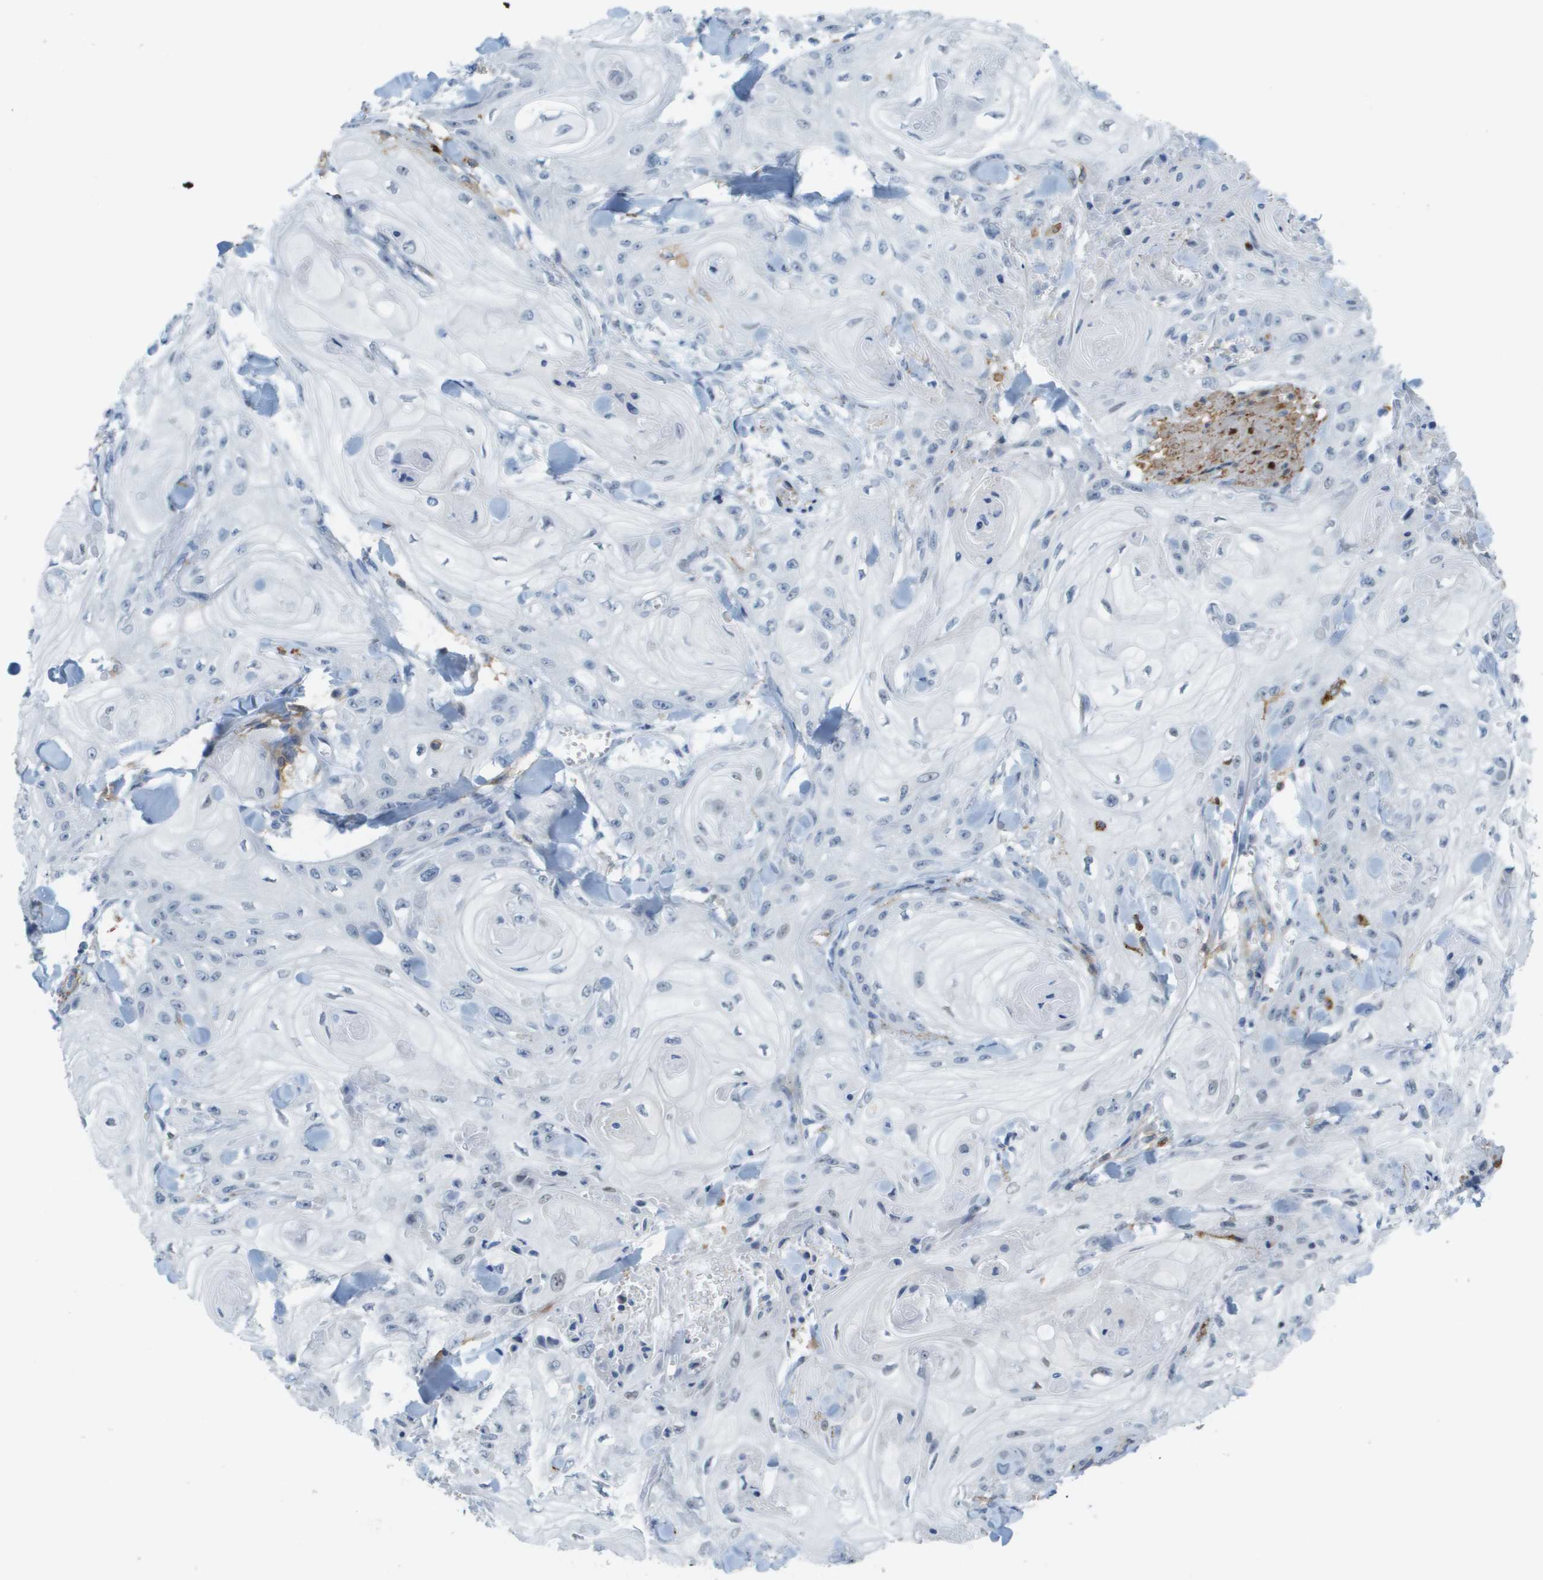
{"staining": {"intensity": "negative", "quantity": "none", "location": "none"}, "tissue": "skin cancer", "cell_type": "Tumor cells", "image_type": "cancer", "snomed": [{"axis": "morphology", "description": "Squamous cell carcinoma, NOS"}, {"axis": "topography", "description": "Skin"}], "caption": "Tumor cells show no significant staining in squamous cell carcinoma (skin). The staining is performed using DAB (3,3'-diaminobenzidine) brown chromogen with nuclei counter-stained in using hematoxylin.", "gene": "ZBTB43", "patient": {"sex": "male", "age": 74}}